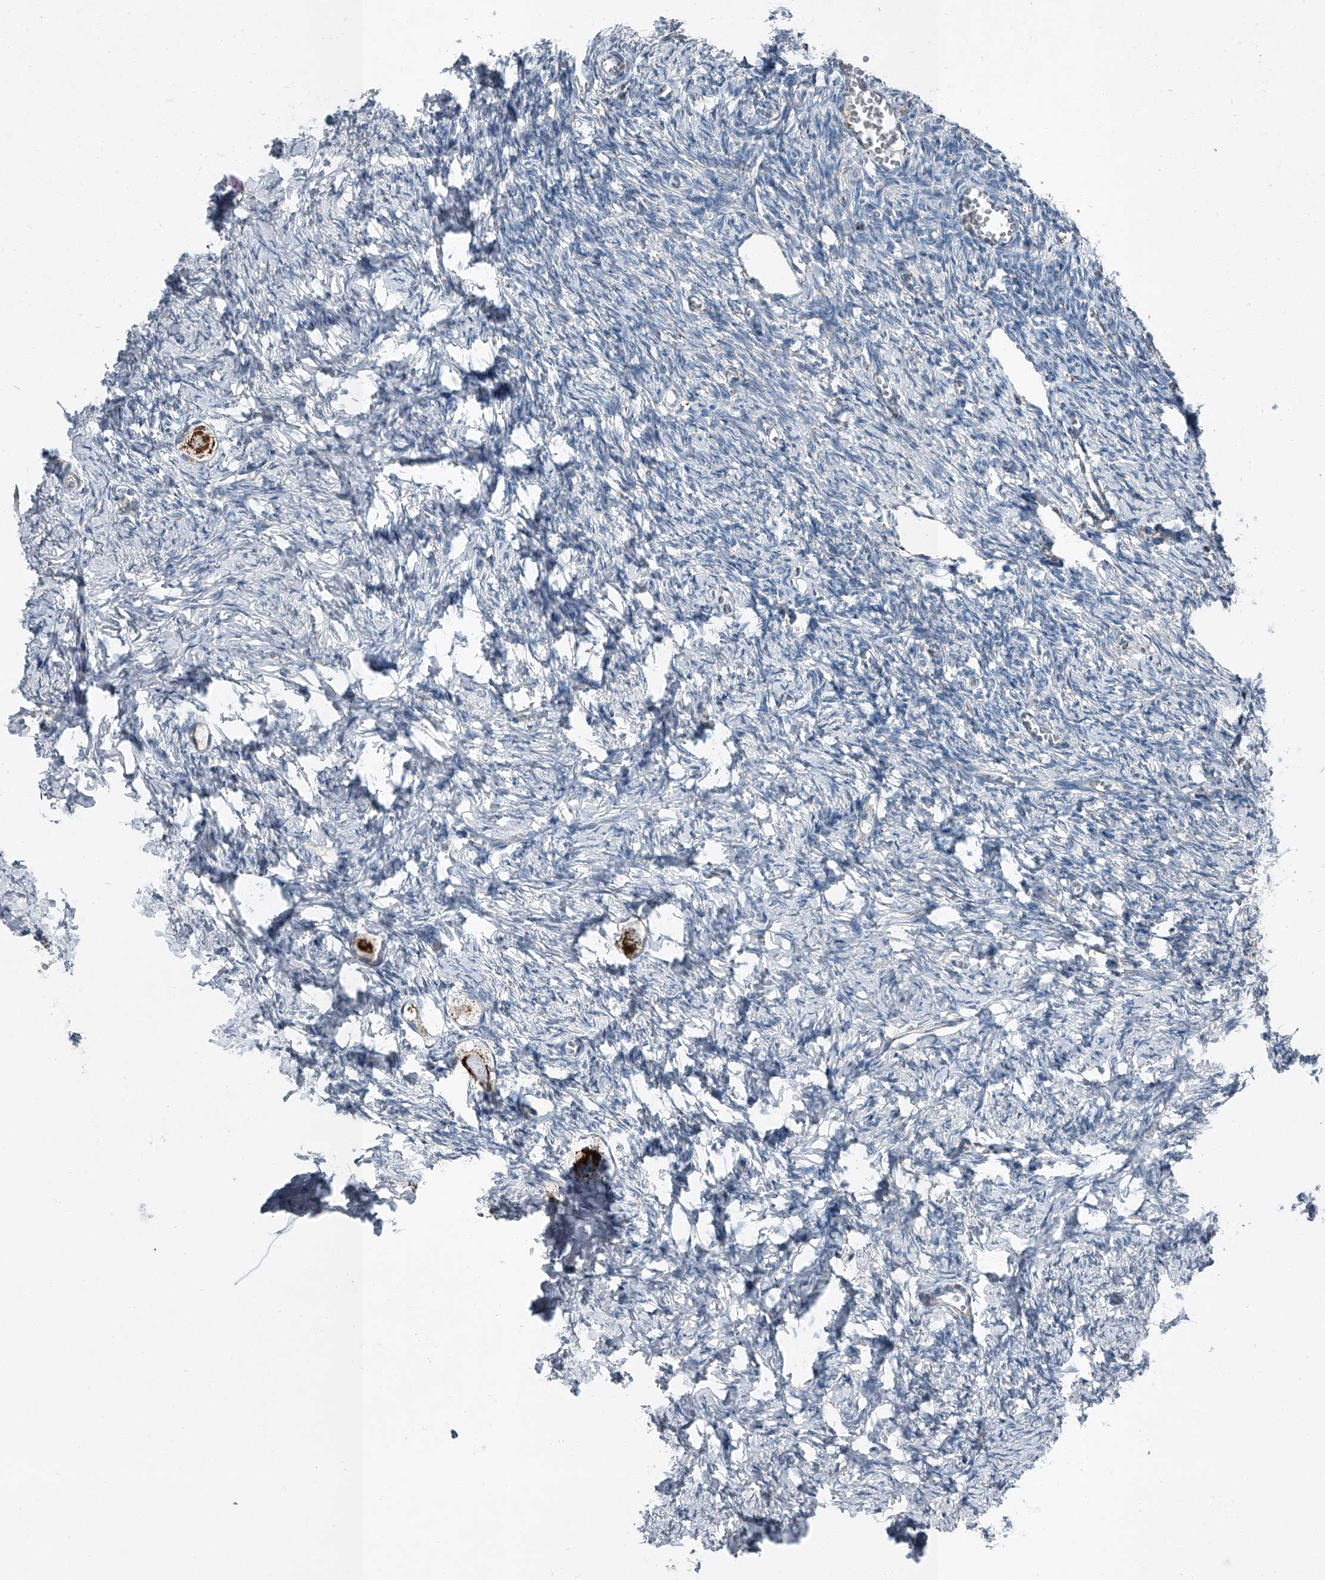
{"staining": {"intensity": "strong", "quantity": ">75%", "location": "cytoplasmic/membranous"}, "tissue": "ovary", "cell_type": "Follicle cells", "image_type": "normal", "snomed": [{"axis": "morphology", "description": "Normal tissue, NOS"}, {"axis": "topography", "description": "Ovary"}], "caption": "Follicle cells reveal high levels of strong cytoplasmic/membranous staining in about >75% of cells in normal ovary. (DAB (3,3'-diaminobenzidine) = brown stain, brightfield microscopy at high magnification).", "gene": "CHRNA7", "patient": {"sex": "female", "age": 27}}